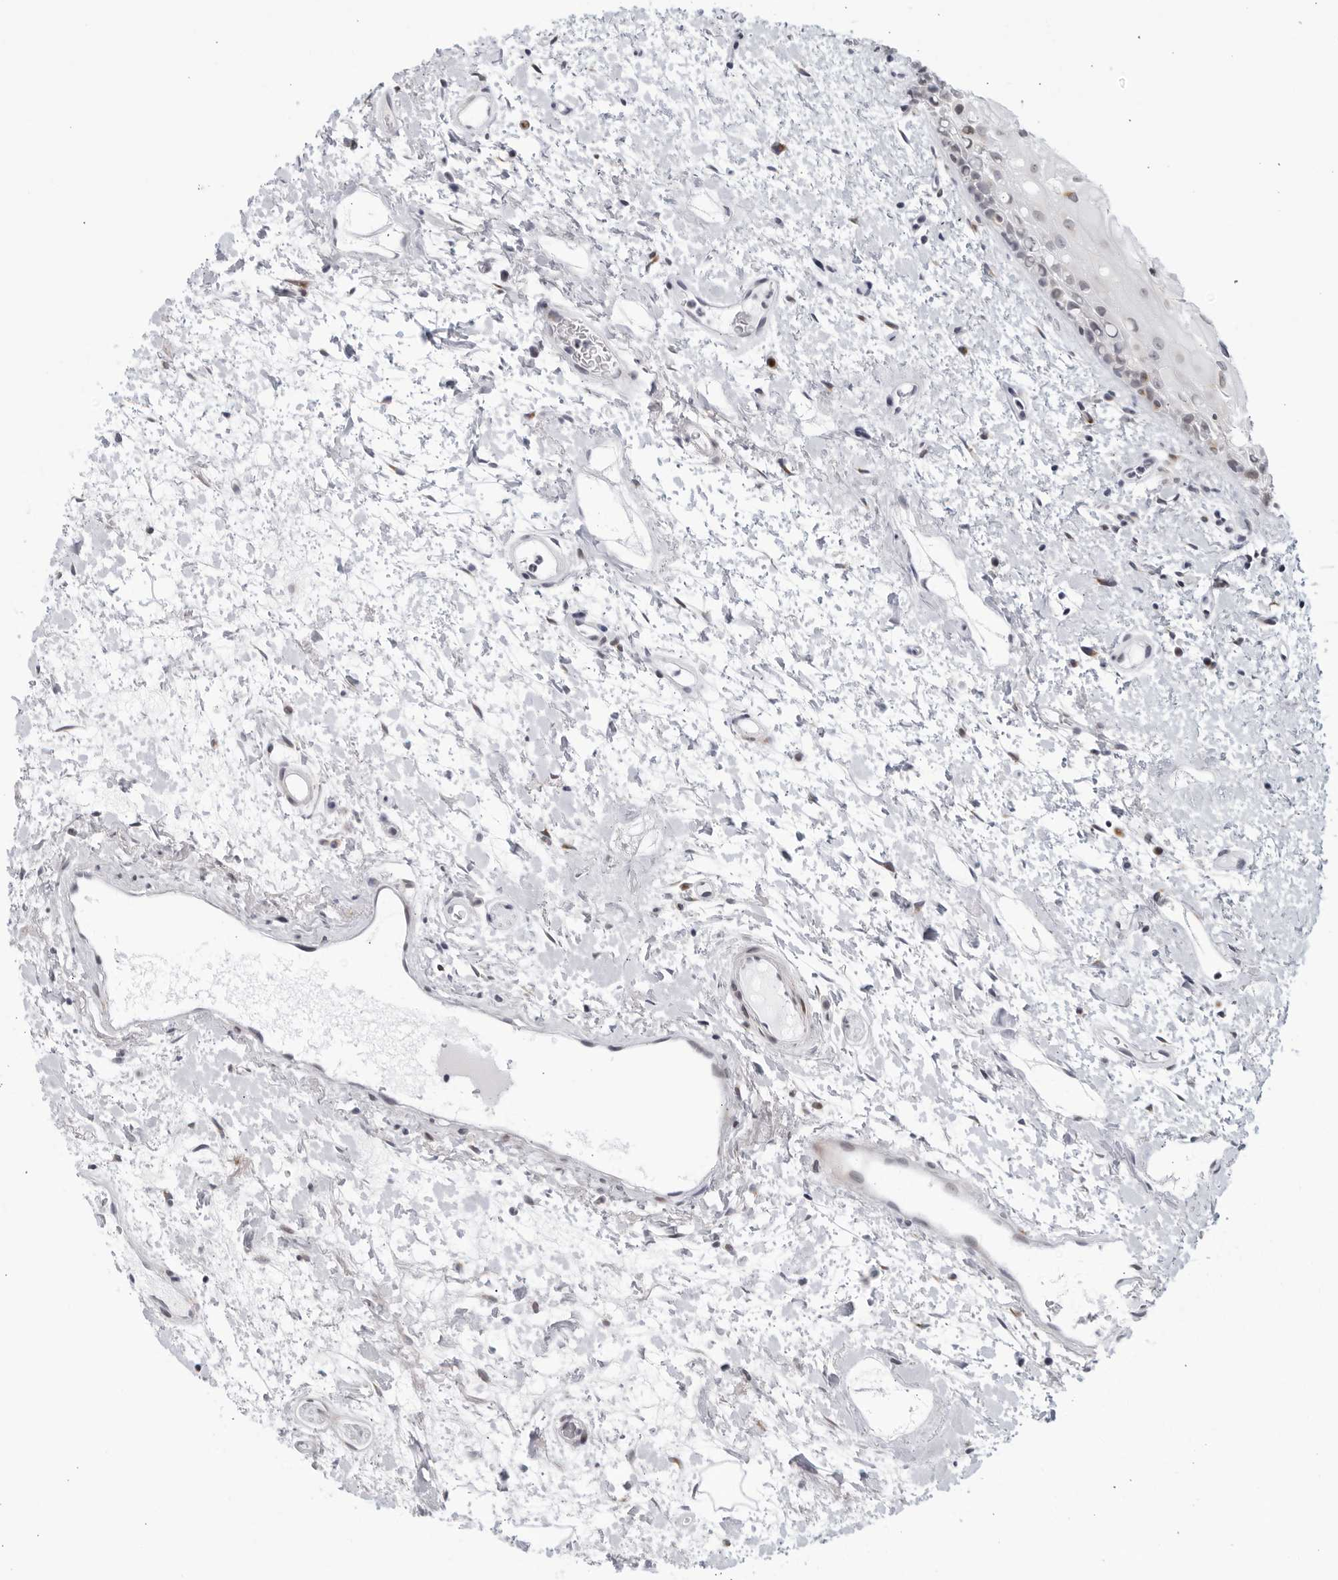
{"staining": {"intensity": "weak", "quantity": "<25%", "location": "cytoplasmic/membranous,nuclear"}, "tissue": "oral mucosa", "cell_type": "Squamous epithelial cells", "image_type": "normal", "snomed": [{"axis": "morphology", "description": "Normal tissue, NOS"}, {"axis": "topography", "description": "Oral tissue"}], "caption": "This is an immunohistochemistry image of normal oral mucosa. There is no positivity in squamous epithelial cells.", "gene": "WDTC1", "patient": {"sex": "female", "age": 76}}